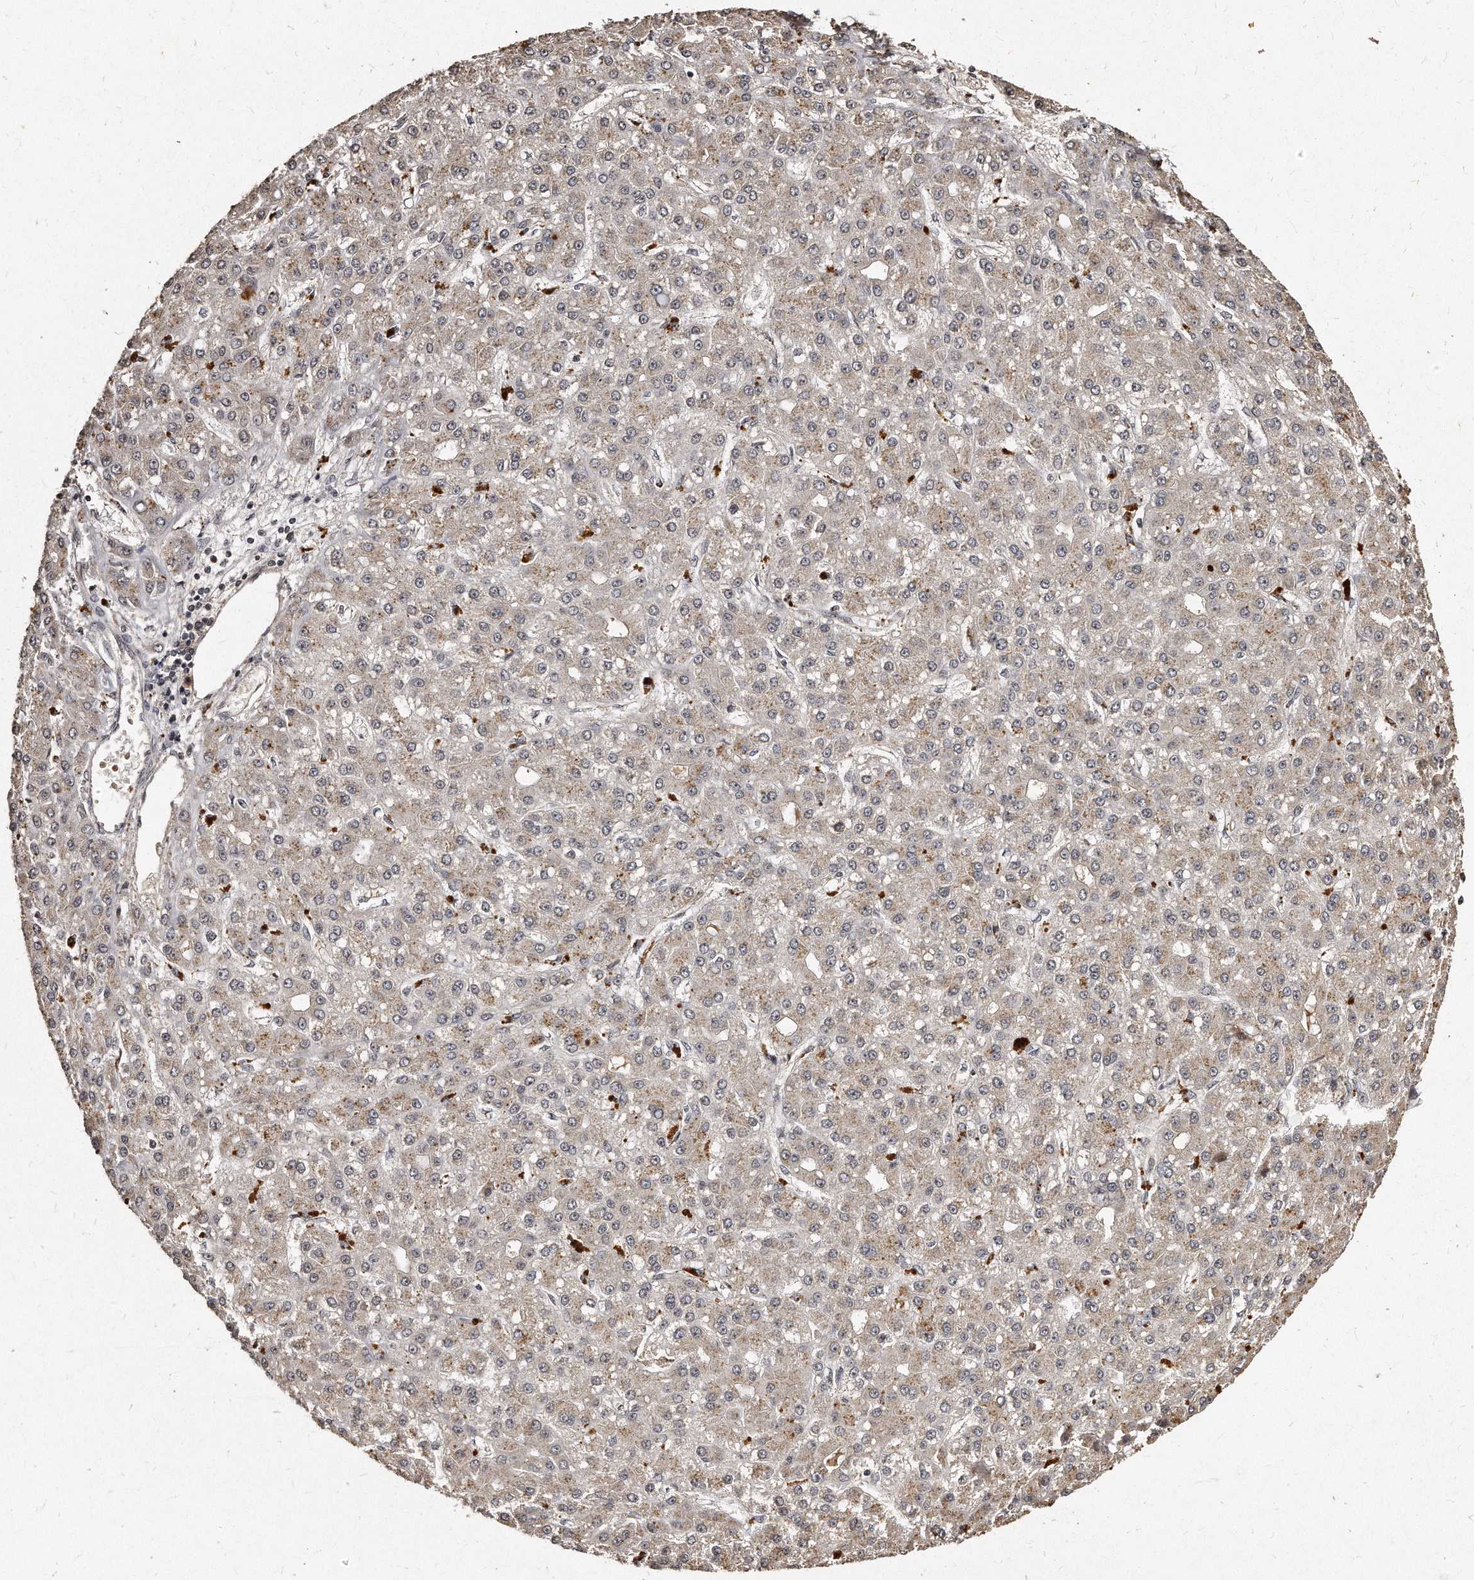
{"staining": {"intensity": "weak", "quantity": ">75%", "location": "cytoplasmic/membranous"}, "tissue": "liver cancer", "cell_type": "Tumor cells", "image_type": "cancer", "snomed": [{"axis": "morphology", "description": "Carcinoma, Hepatocellular, NOS"}, {"axis": "topography", "description": "Liver"}], "caption": "IHC micrograph of neoplastic tissue: liver cancer (hepatocellular carcinoma) stained using IHC reveals low levels of weak protein expression localized specifically in the cytoplasmic/membranous of tumor cells, appearing as a cytoplasmic/membranous brown color.", "gene": "TSHR", "patient": {"sex": "male", "age": 67}}